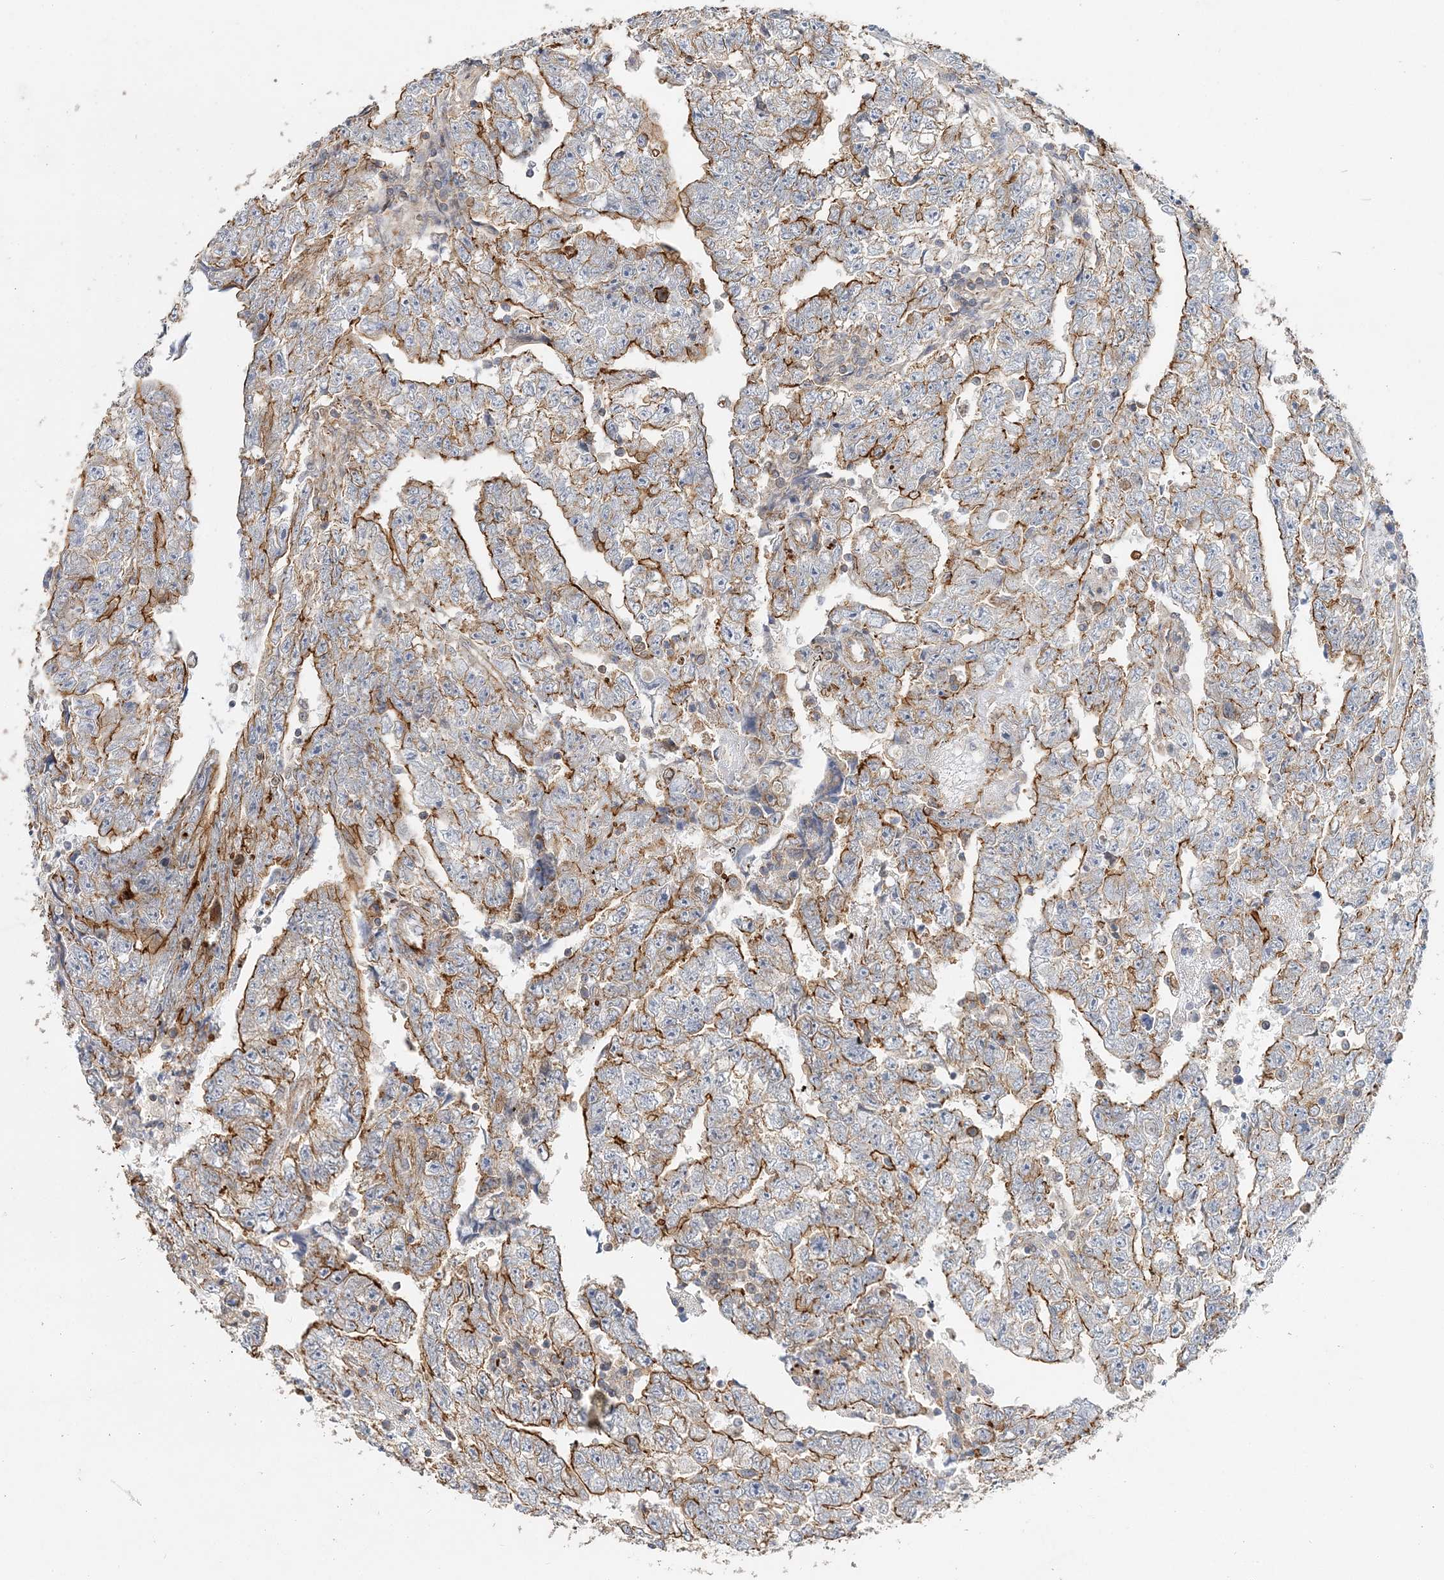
{"staining": {"intensity": "moderate", "quantity": ">75%", "location": "cytoplasmic/membranous"}, "tissue": "testis cancer", "cell_type": "Tumor cells", "image_type": "cancer", "snomed": [{"axis": "morphology", "description": "Carcinoma, Embryonal, NOS"}, {"axis": "topography", "description": "Testis"}], "caption": "Protein analysis of testis cancer tissue exhibits moderate cytoplasmic/membranous staining in approximately >75% of tumor cells. The protein of interest is stained brown, and the nuclei are stained in blue (DAB IHC with brightfield microscopy, high magnification).", "gene": "MAT2B", "patient": {"sex": "male", "age": 25}}